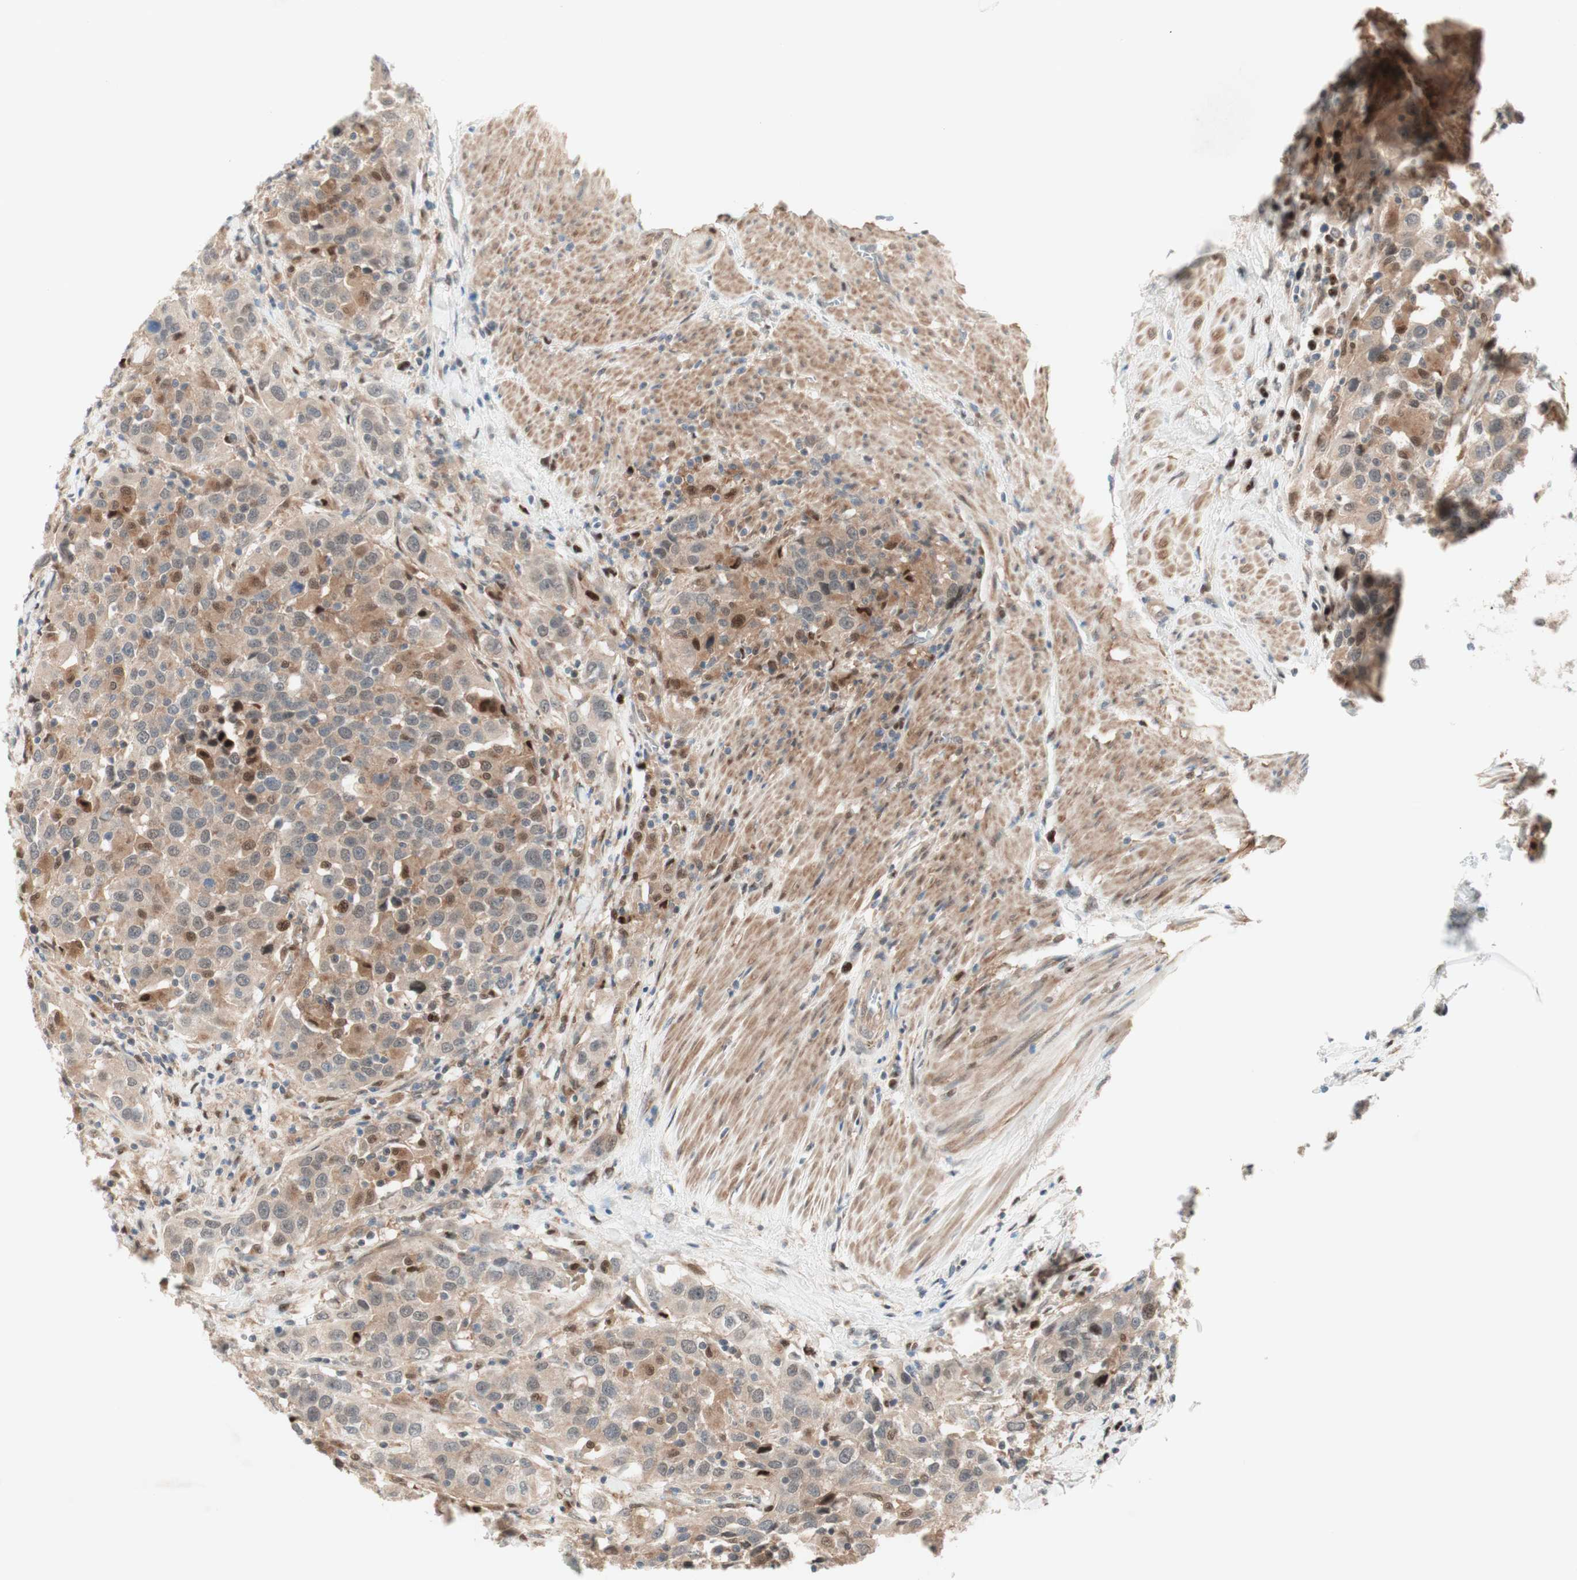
{"staining": {"intensity": "weak", "quantity": "25%-75%", "location": "cytoplasmic/membranous,nuclear"}, "tissue": "urothelial cancer", "cell_type": "Tumor cells", "image_type": "cancer", "snomed": [{"axis": "morphology", "description": "Urothelial carcinoma, High grade"}, {"axis": "topography", "description": "Urinary bladder"}], "caption": "Protein expression analysis of human urothelial carcinoma (high-grade) reveals weak cytoplasmic/membranous and nuclear staining in about 25%-75% of tumor cells.", "gene": "RFNG", "patient": {"sex": "female", "age": 80}}